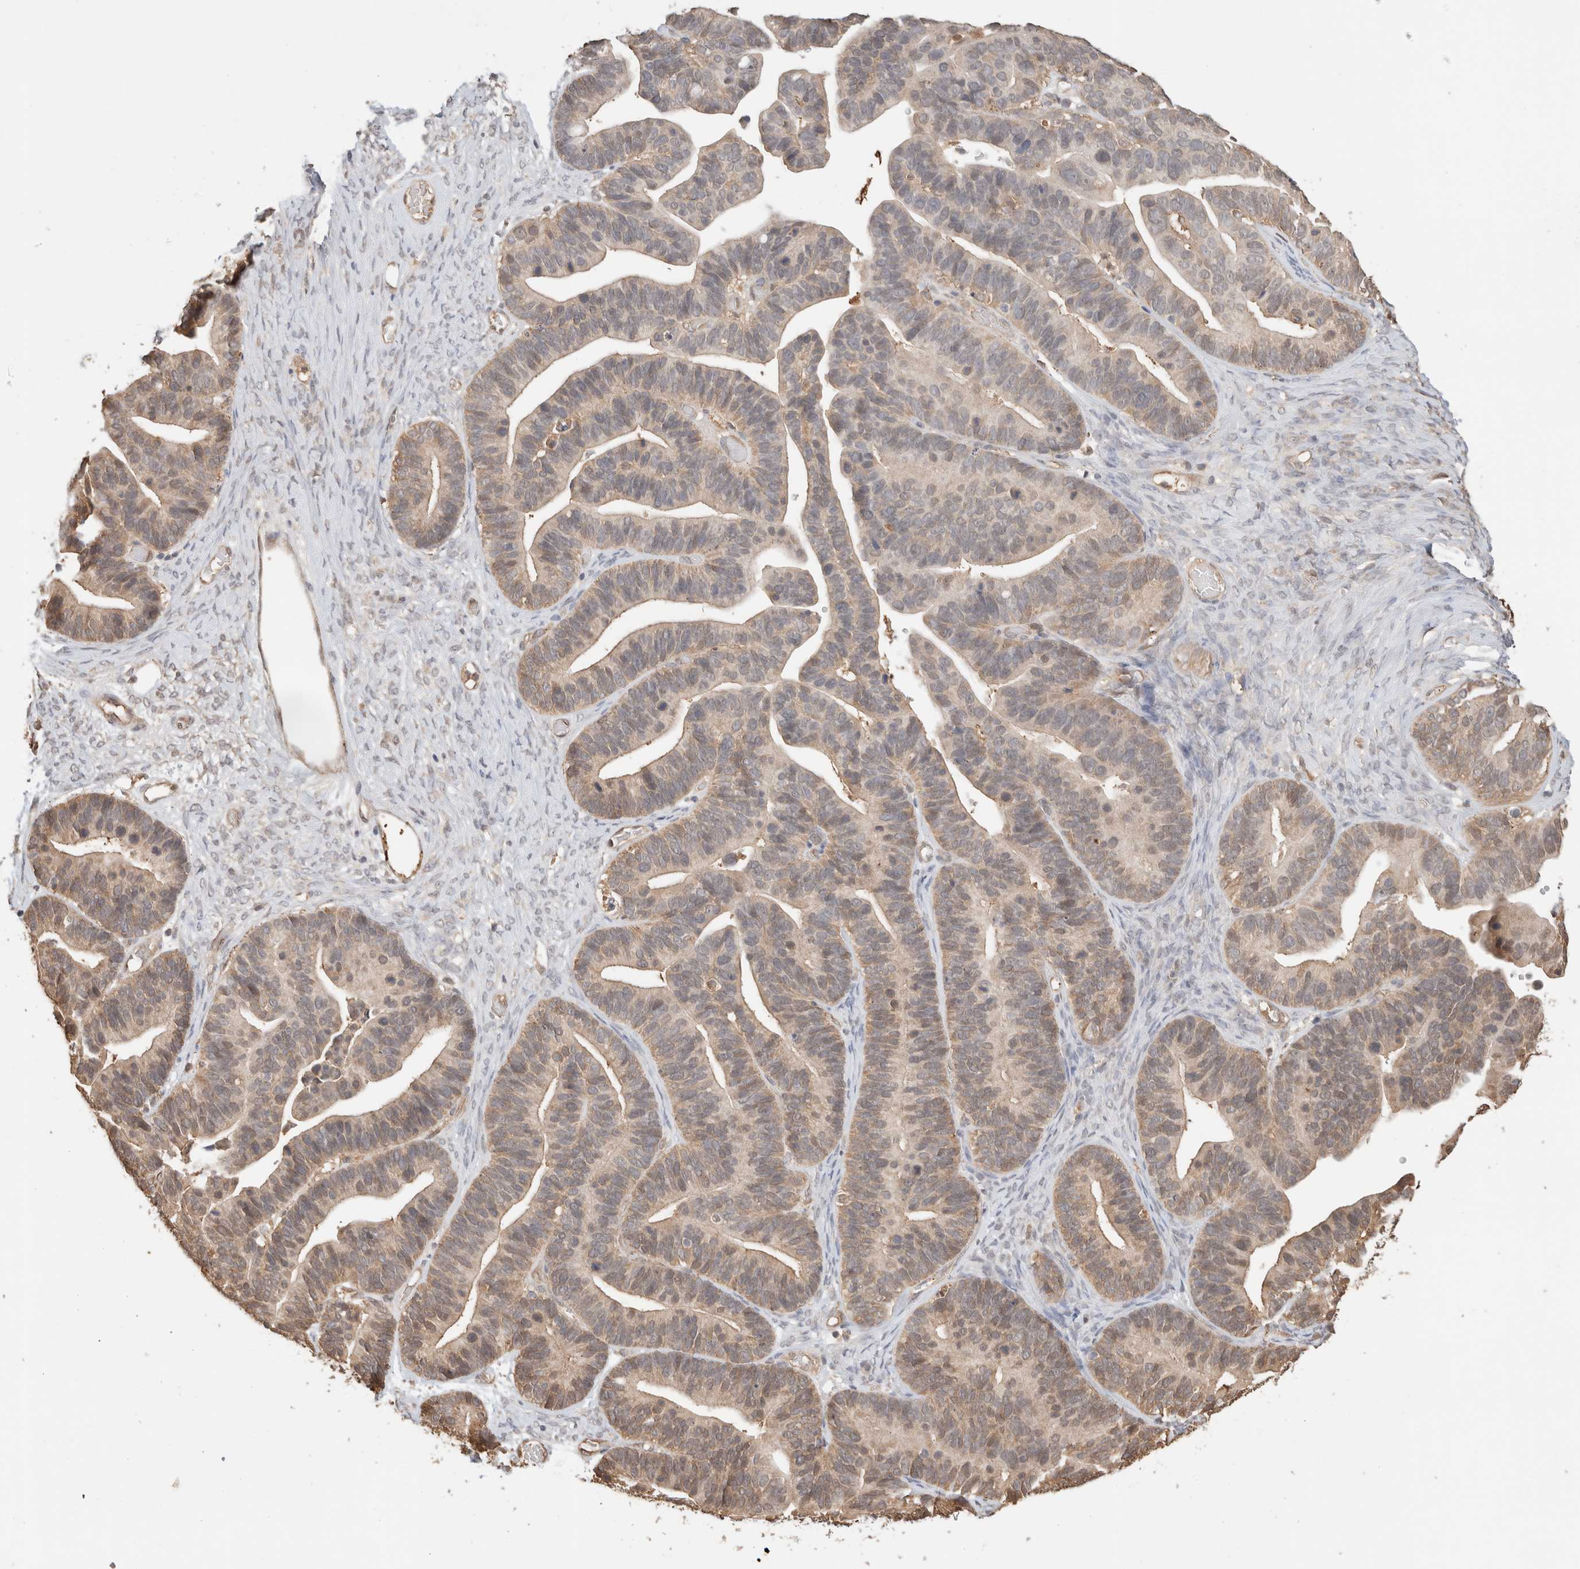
{"staining": {"intensity": "weak", "quantity": "25%-75%", "location": "cytoplasmic/membranous,nuclear"}, "tissue": "ovarian cancer", "cell_type": "Tumor cells", "image_type": "cancer", "snomed": [{"axis": "morphology", "description": "Cystadenocarcinoma, serous, NOS"}, {"axis": "topography", "description": "Ovary"}], "caption": "Tumor cells reveal weak cytoplasmic/membranous and nuclear staining in about 25%-75% of cells in ovarian cancer (serous cystadenocarcinoma).", "gene": "YWHAH", "patient": {"sex": "female", "age": 56}}